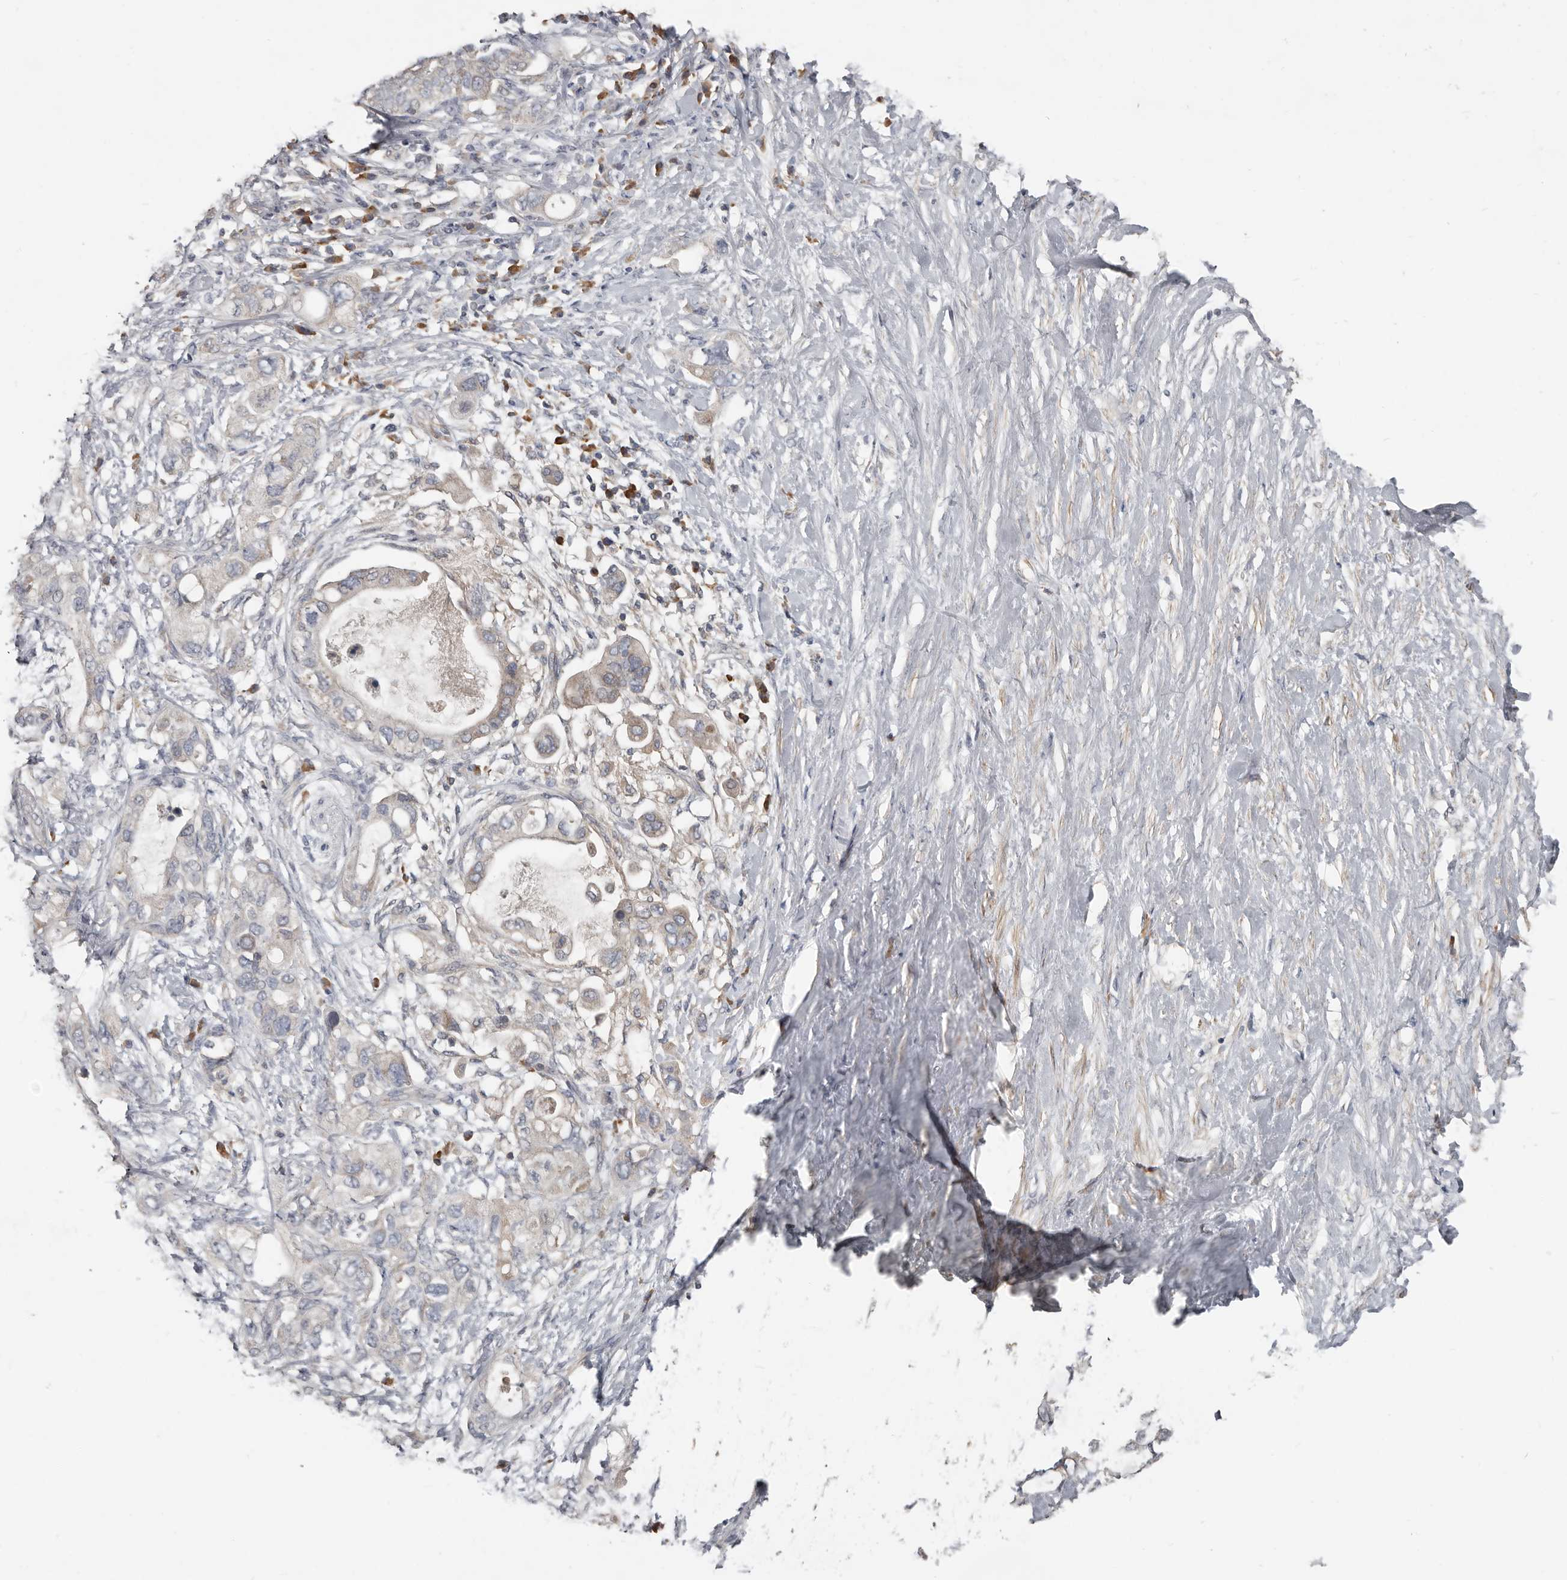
{"staining": {"intensity": "weak", "quantity": "<25%", "location": "cytoplasmic/membranous"}, "tissue": "pancreatic cancer", "cell_type": "Tumor cells", "image_type": "cancer", "snomed": [{"axis": "morphology", "description": "Adenocarcinoma, NOS"}, {"axis": "topography", "description": "Pancreas"}], "caption": "DAB (3,3'-diaminobenzidine) immunohistochemical staining of pancreatic adenocarcinoma shows no significant positivity in tumor cells.", "gene": "AKNAD1", "patient": {"sex": "female", "age": 56}}